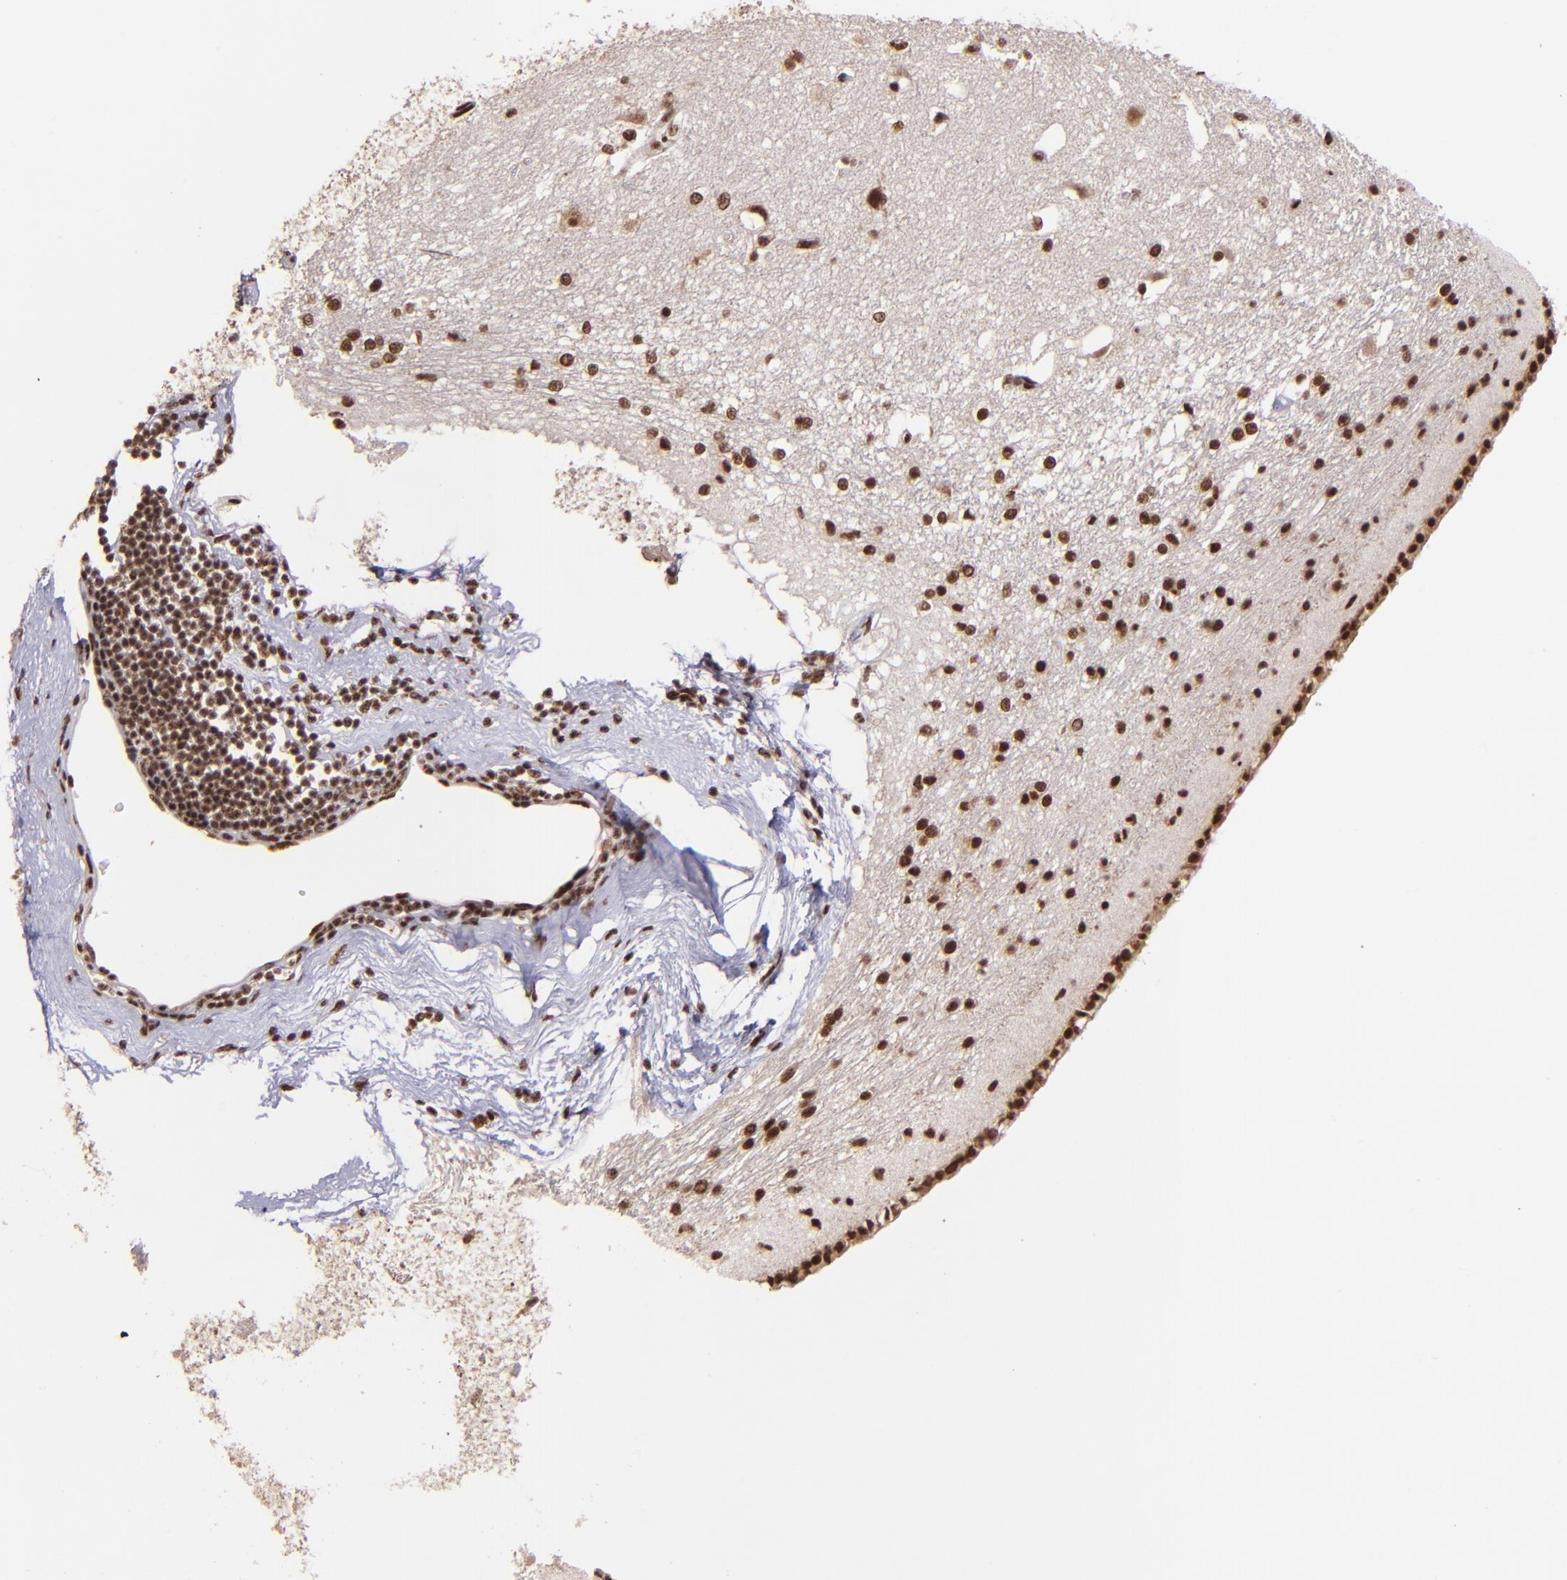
{"staining": {"intensity": "strong", "quantity": ">75%", "location": "nuclear"}, "tissue": "caudate", "cell_type": "Glial cells", "image_type": "normal", "snomed": [{"axis": "morphology", "description": "Normal tissue, NOS"}, {"axis": "topography", "description": "Lateral ventricle wall"}], "caption": "Brown immunohistochemical staining in benign human caudate shows strong nuclear expression in about >75% of glial cells.", "gene": "PQBP1", "patient": {"sex": "female", "age": 19}}